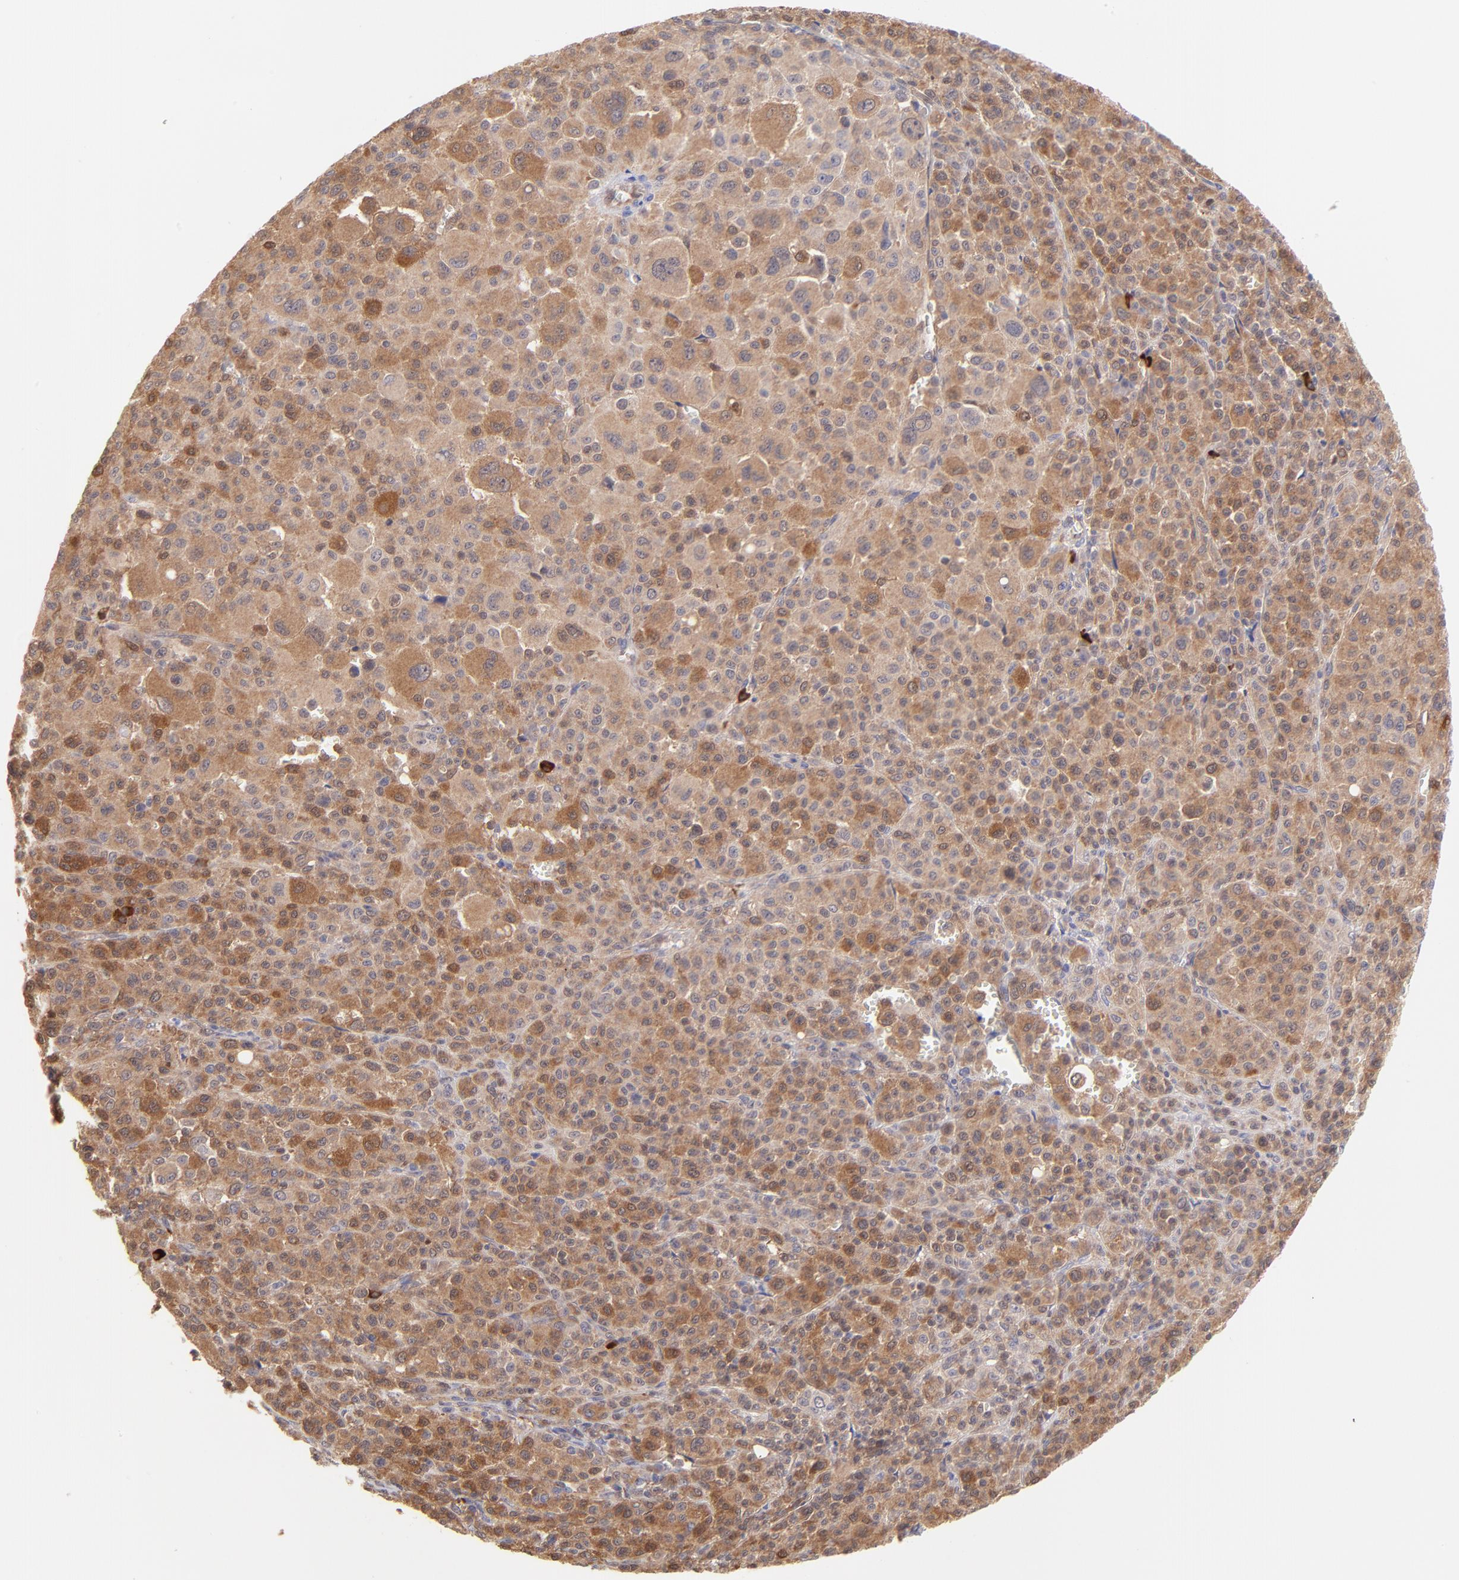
{"staining": {"intensity": "moderate", "quantity": ">75%", "location": "cytoplasmic/membranous"}, "tissue": "melanoma", "cell_type": "Tumor cells", "image_type": "cancer", "snomed": [{"axis": "morphology", "description": "Malignant melanoma, Metastatic site"}, {"axis": "topography", "description": "Skin"}], "caption": "A histopathology image of human melanoma stained for a protein shows moderate cytoplasmic/membranous brown staining in tumor cells.", "gene": "HYAL1", "patient": {"sex": "female", "age": 74}}